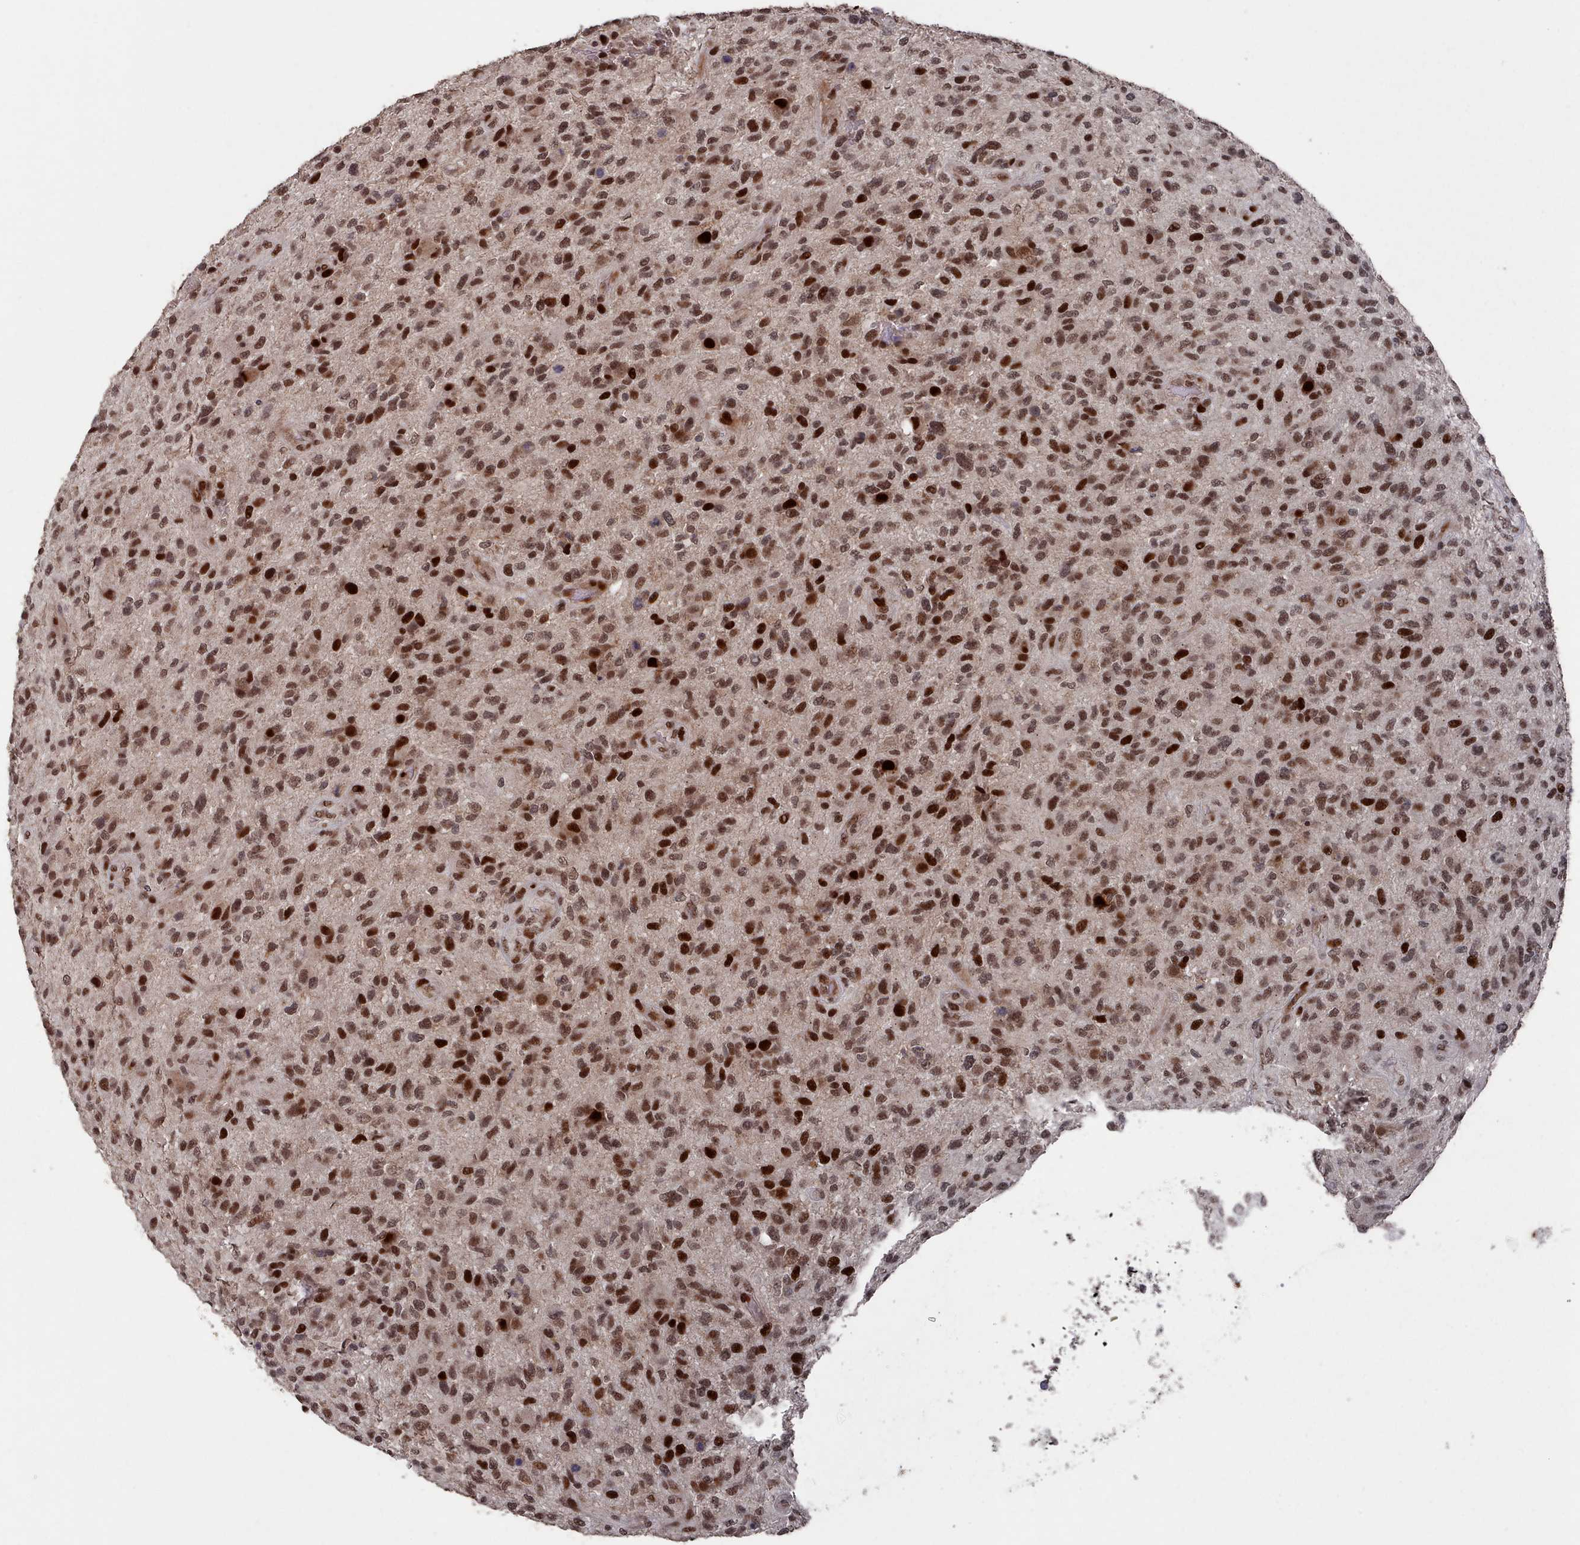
{"staining": {"intensity": "strong", "quantity": ">75%", "location": "nuclear"}, "tissue": "glioma", "cell_type": "Tumor cells", "image_type": "cancer", "snomed": [{"axis": "morphology", "description": "Glioma, malignant, High grade"}, {"axis": "topography", "description": "Brain"}], "caption": "A photomicrograph of human malignant glioma (high-grade) stained for a protein exhibits strong nuclear brown staining in tumor cells.", "gene": "PNRC2", "patient": {"sex": "male", "age": 47}}